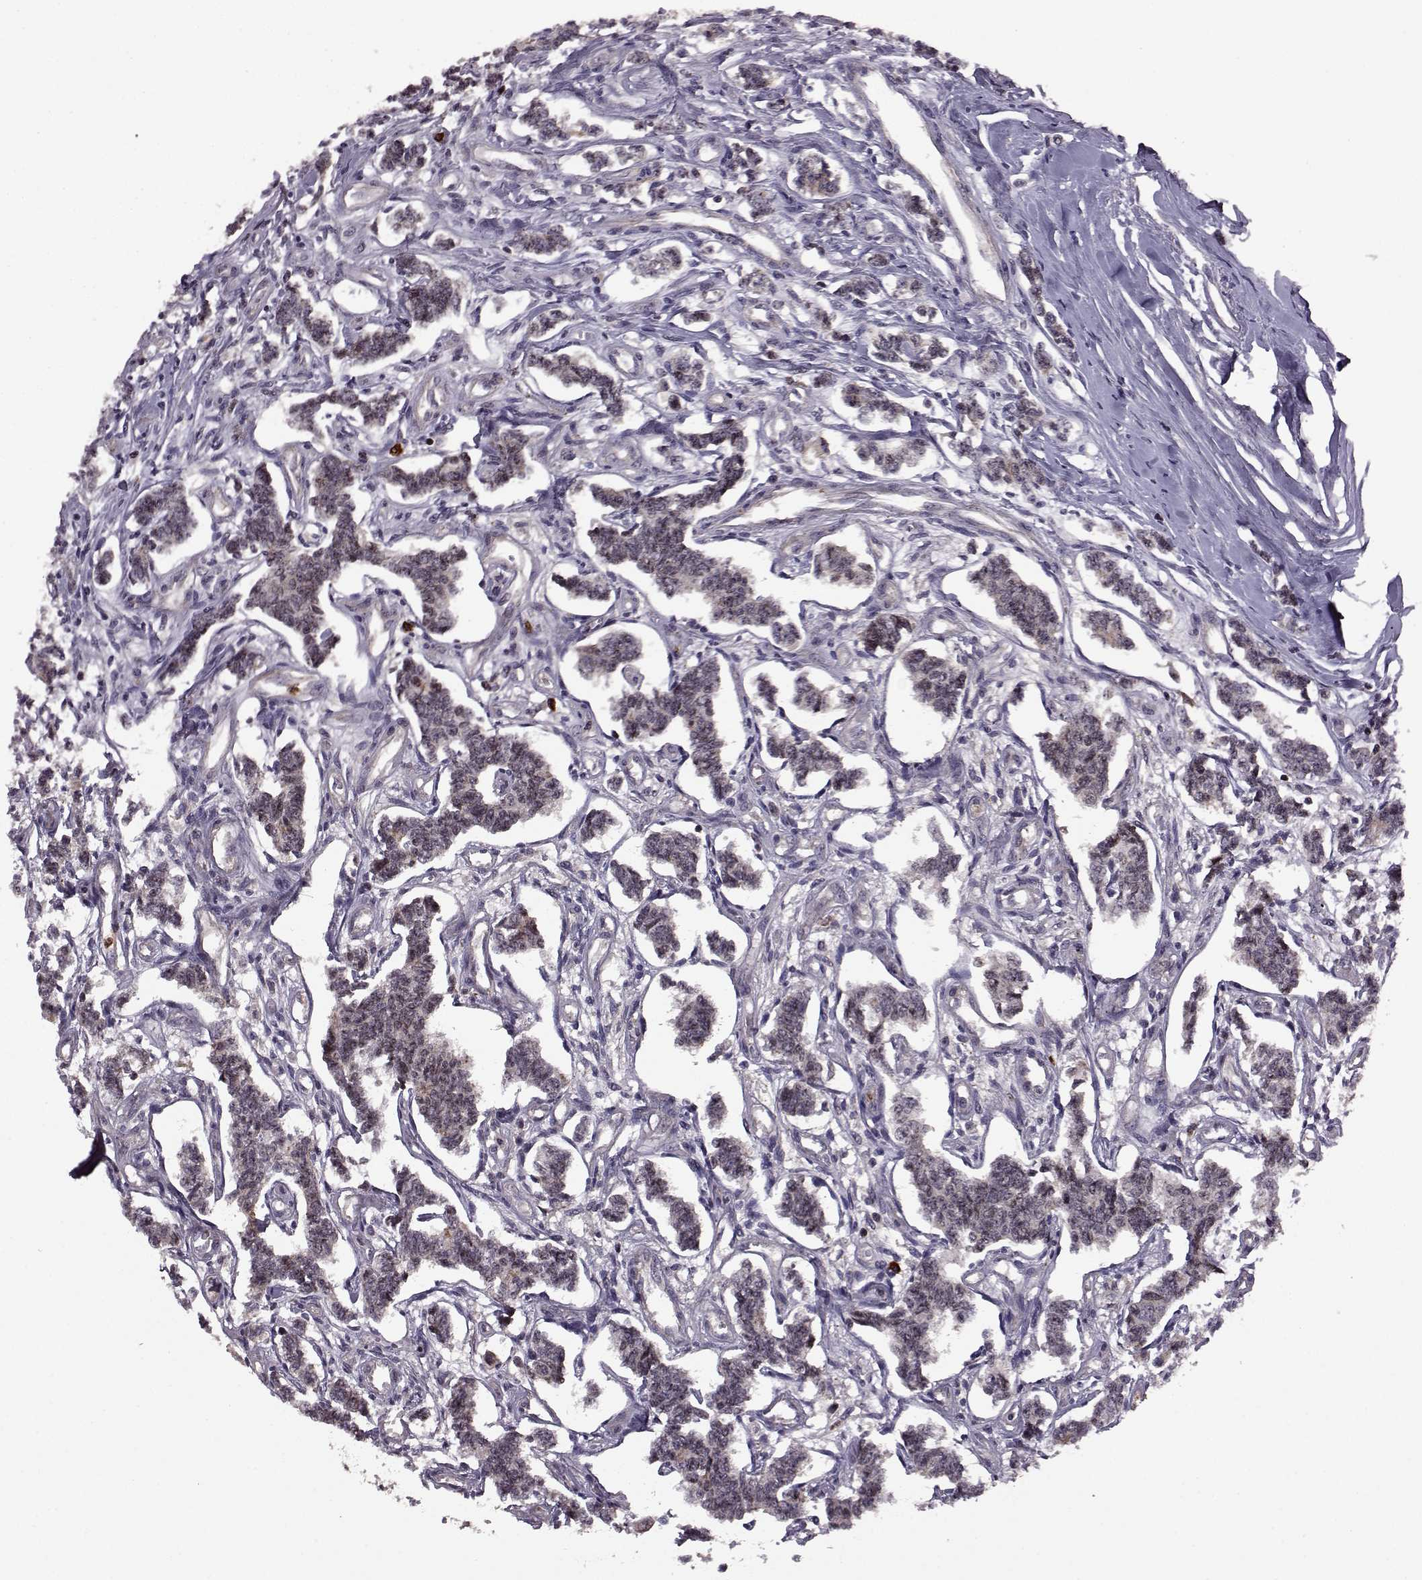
{"staining": {"intensity": "negative", "quantity": "none", "location": "none"}, "tissue": "carcinoid", "cell_type": "Tumor cells", "image_type": "cancer", "snomed": [{"axis": "morphology", "description": "Carcinoid, malignant, NOS"}, {"axis": "topography", "description": "Kidney"}], "caption": "Immunohistochemistry micrograph of neoplastic tissue: human carcinoid (malignant) stained with DAB exhibits no significant protein expression in tumor cells. The staining is performed using DAB (3,3'-diaminobenzidine) brown chromogen with nuclei counter-stained in using hematoxylin.", "gene": "TRMU", "patient": {"sex": "female", "age": 41}}